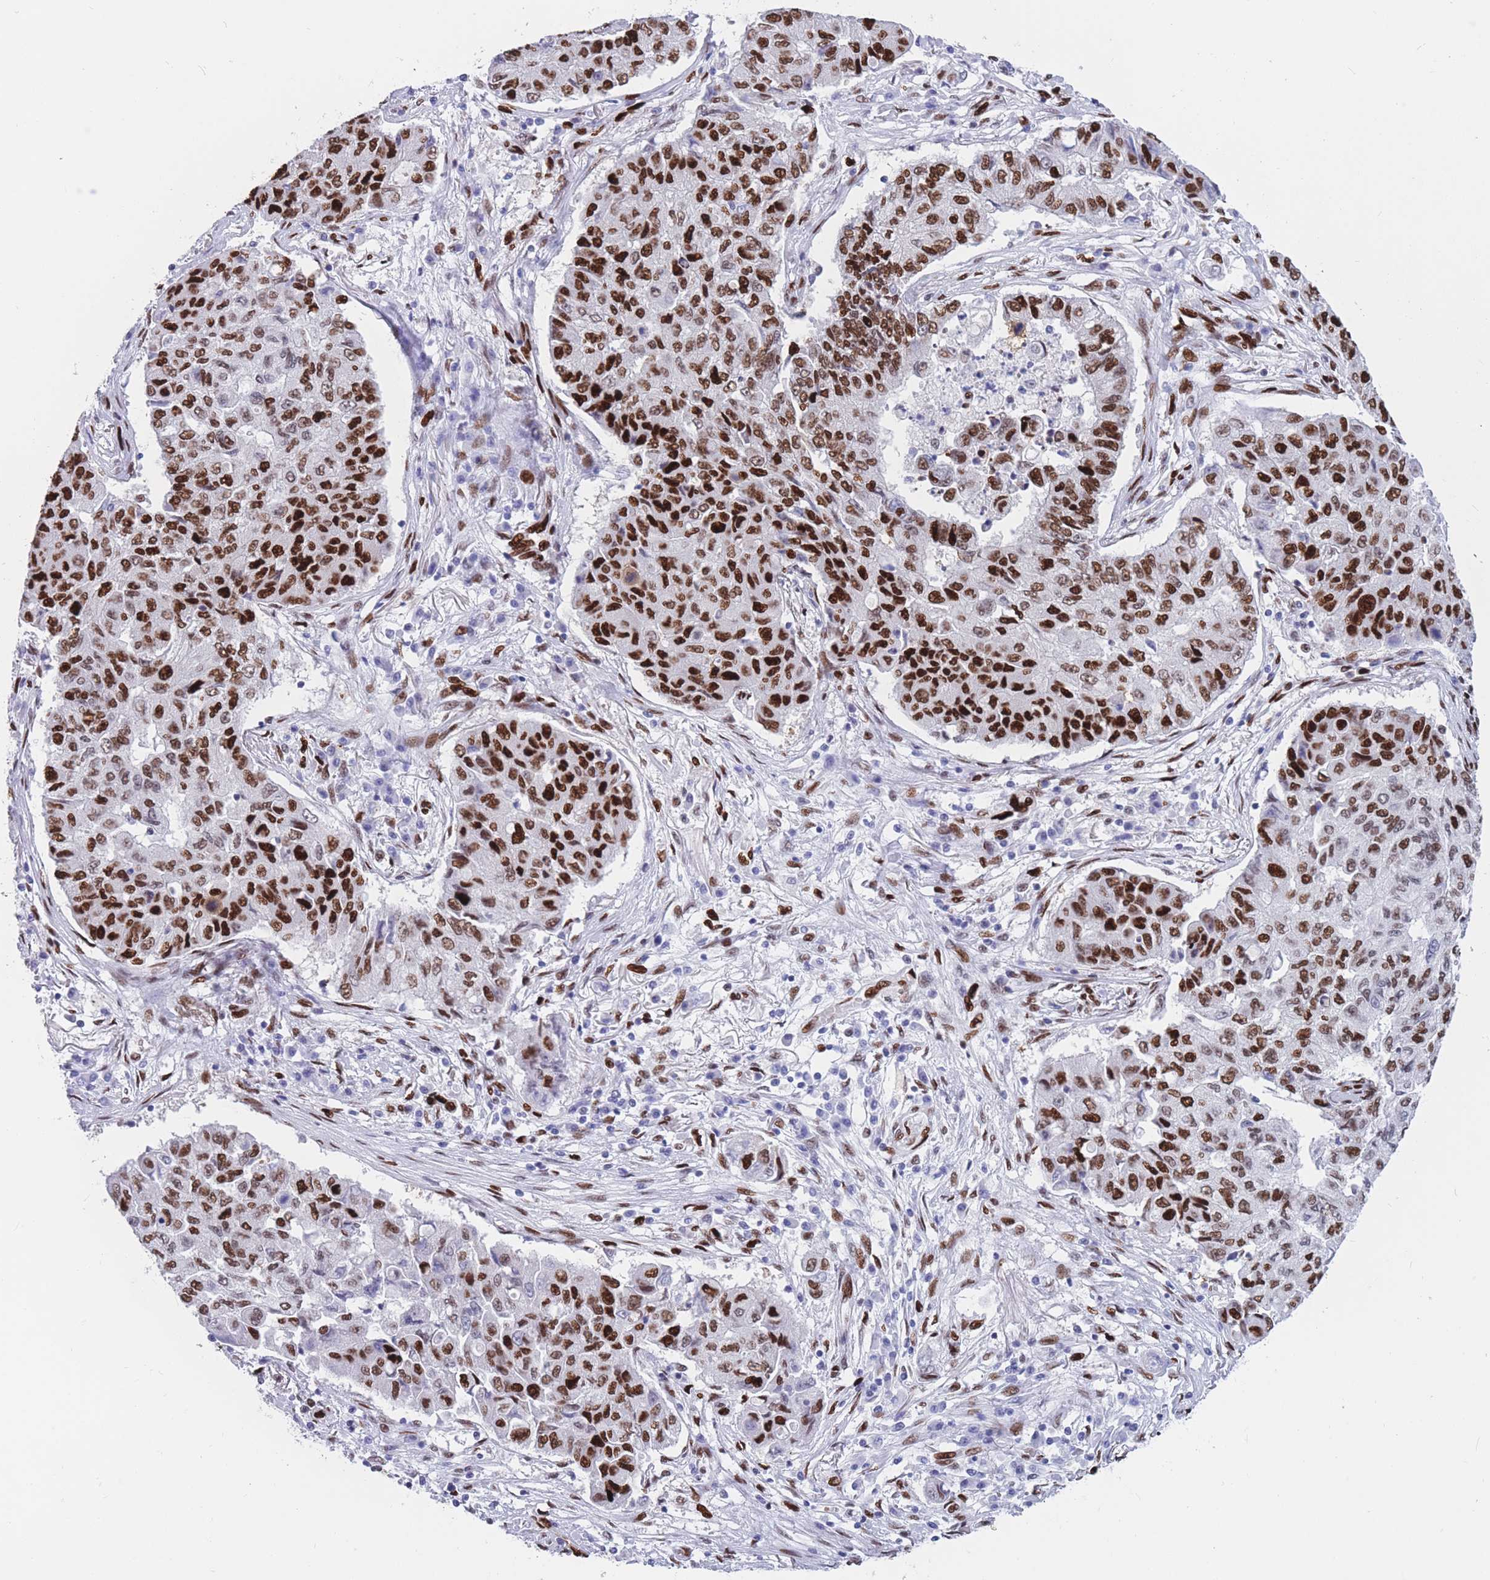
{"staining": {"intensity": "strong", "quantity": ">75%", "location": "nuclear"}, "tissue": "lung cancer", "cell_type": "Tumor cells", "image_type": "cancer", "snomed": [{"axis": "morphology", "description": "Squamous cell carcinoma, NOS"}, {"axis": "topography", "description": "Lung"}], "caption": "The photomicrograph reveals a brown stain indicating the presence of a protein in the nuclear of tumor cells in squamous cell carcinoma (lung). (Stains: DAB in brown, nuclei in blue, Microscopy: brightfield microscopy at high magnification).", "gene": "NASP", "patient": {"sex": "male", "age": 74}}